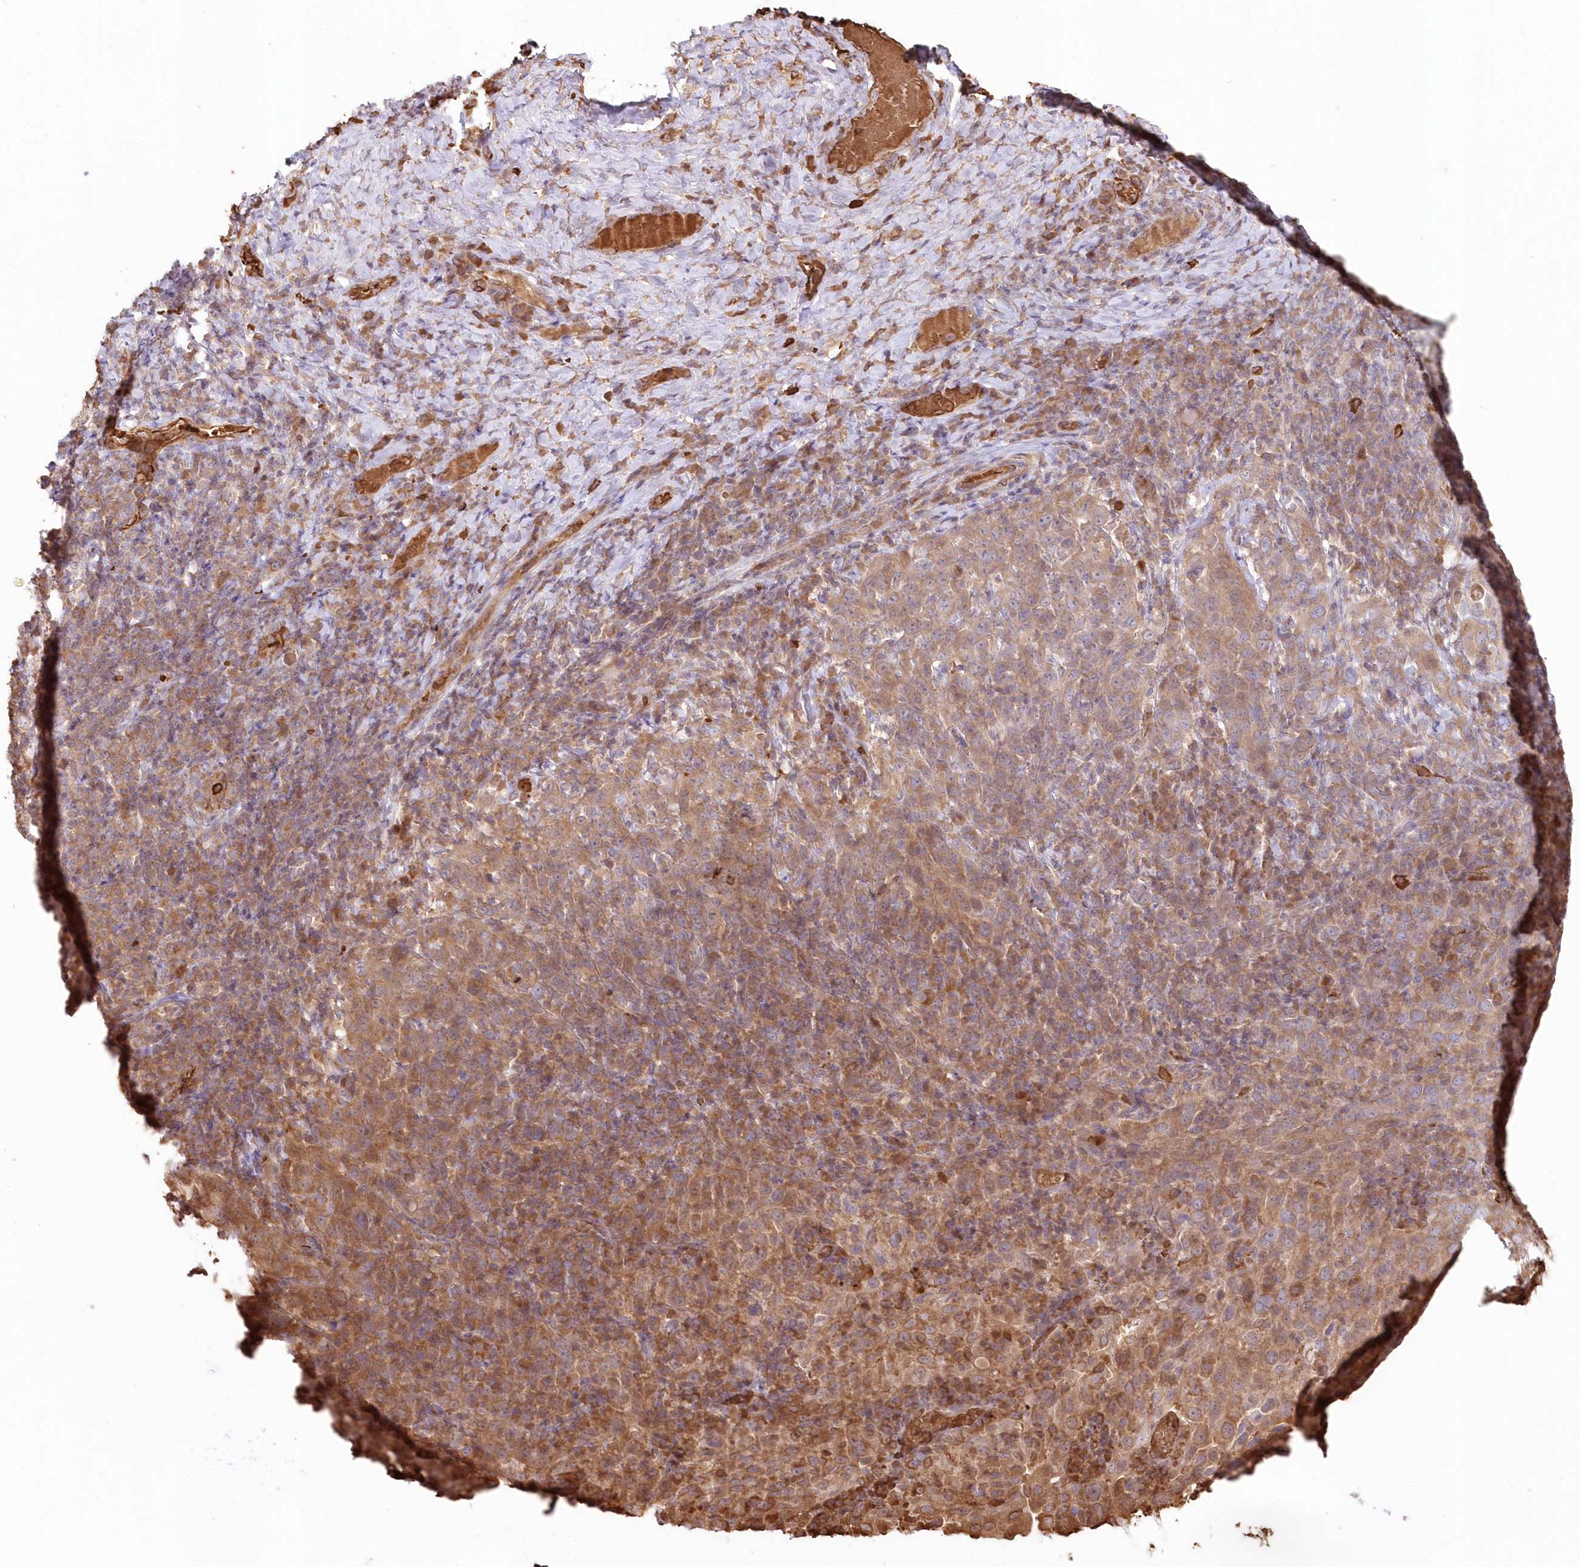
{"staining": {"intensity": "moderate", "quantity": ">75%", "location": "cytoplasmic/membranous"}, "tissue": "cervical cancer", "cell_type": "Tumor cells", "image_type": "cancer", "snomed": [{"axis": "morphology", "description": "Squamous cell carcinoma, NOS"}, {"axis": "topography", "description": "Cervix"}], "caption": "IHC photomicrograph of human squamous cell carcinoma (cervical) stained for a protein (brown), which shows medium levels of moderate cytoplasmic/membranous positivity in approximately >75% of tumor cells.", "gene": "SERINC1", "patient": {"sex": "female", "age": 46}}